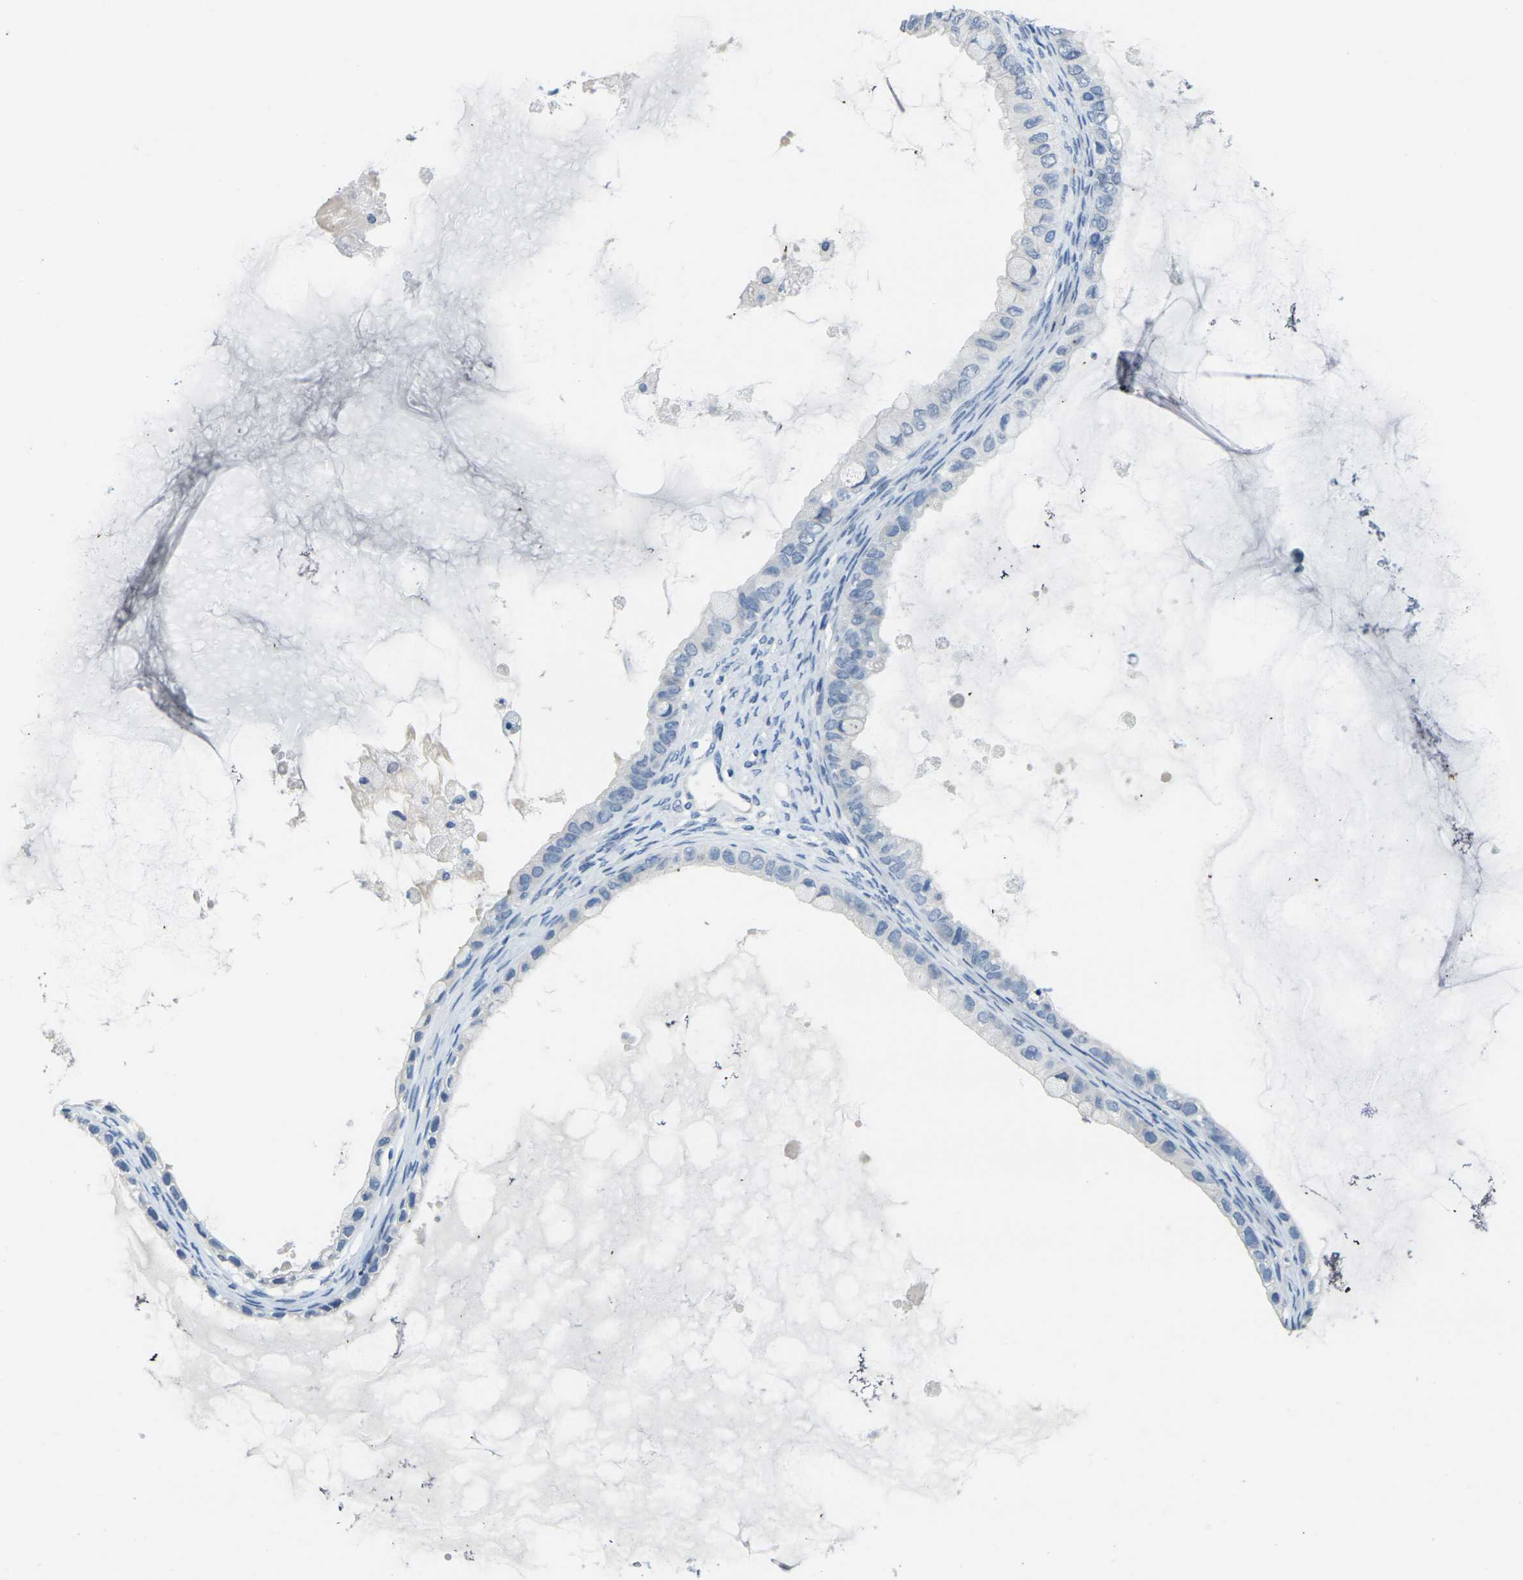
{"staining": {"intensity": "negative", "quantity": "none", "location": "none"}, "tissue": "ovarian cancer", "cell_type": "Tumor cells", "image_type": "cancer", "snomed": [{"axis": "morphology", "description": "Cystadenocarcinoma, mucinous, NOS"}, {"axis": "topography", "description": "Ovary"}], "caption": "This is an IHC histopathology image of mucinous cystadenocarcinoma (ovarian). There is no expression in tumor cells.", "gene": "GPR15", "patient": {"sex": "female", "age": 80}}